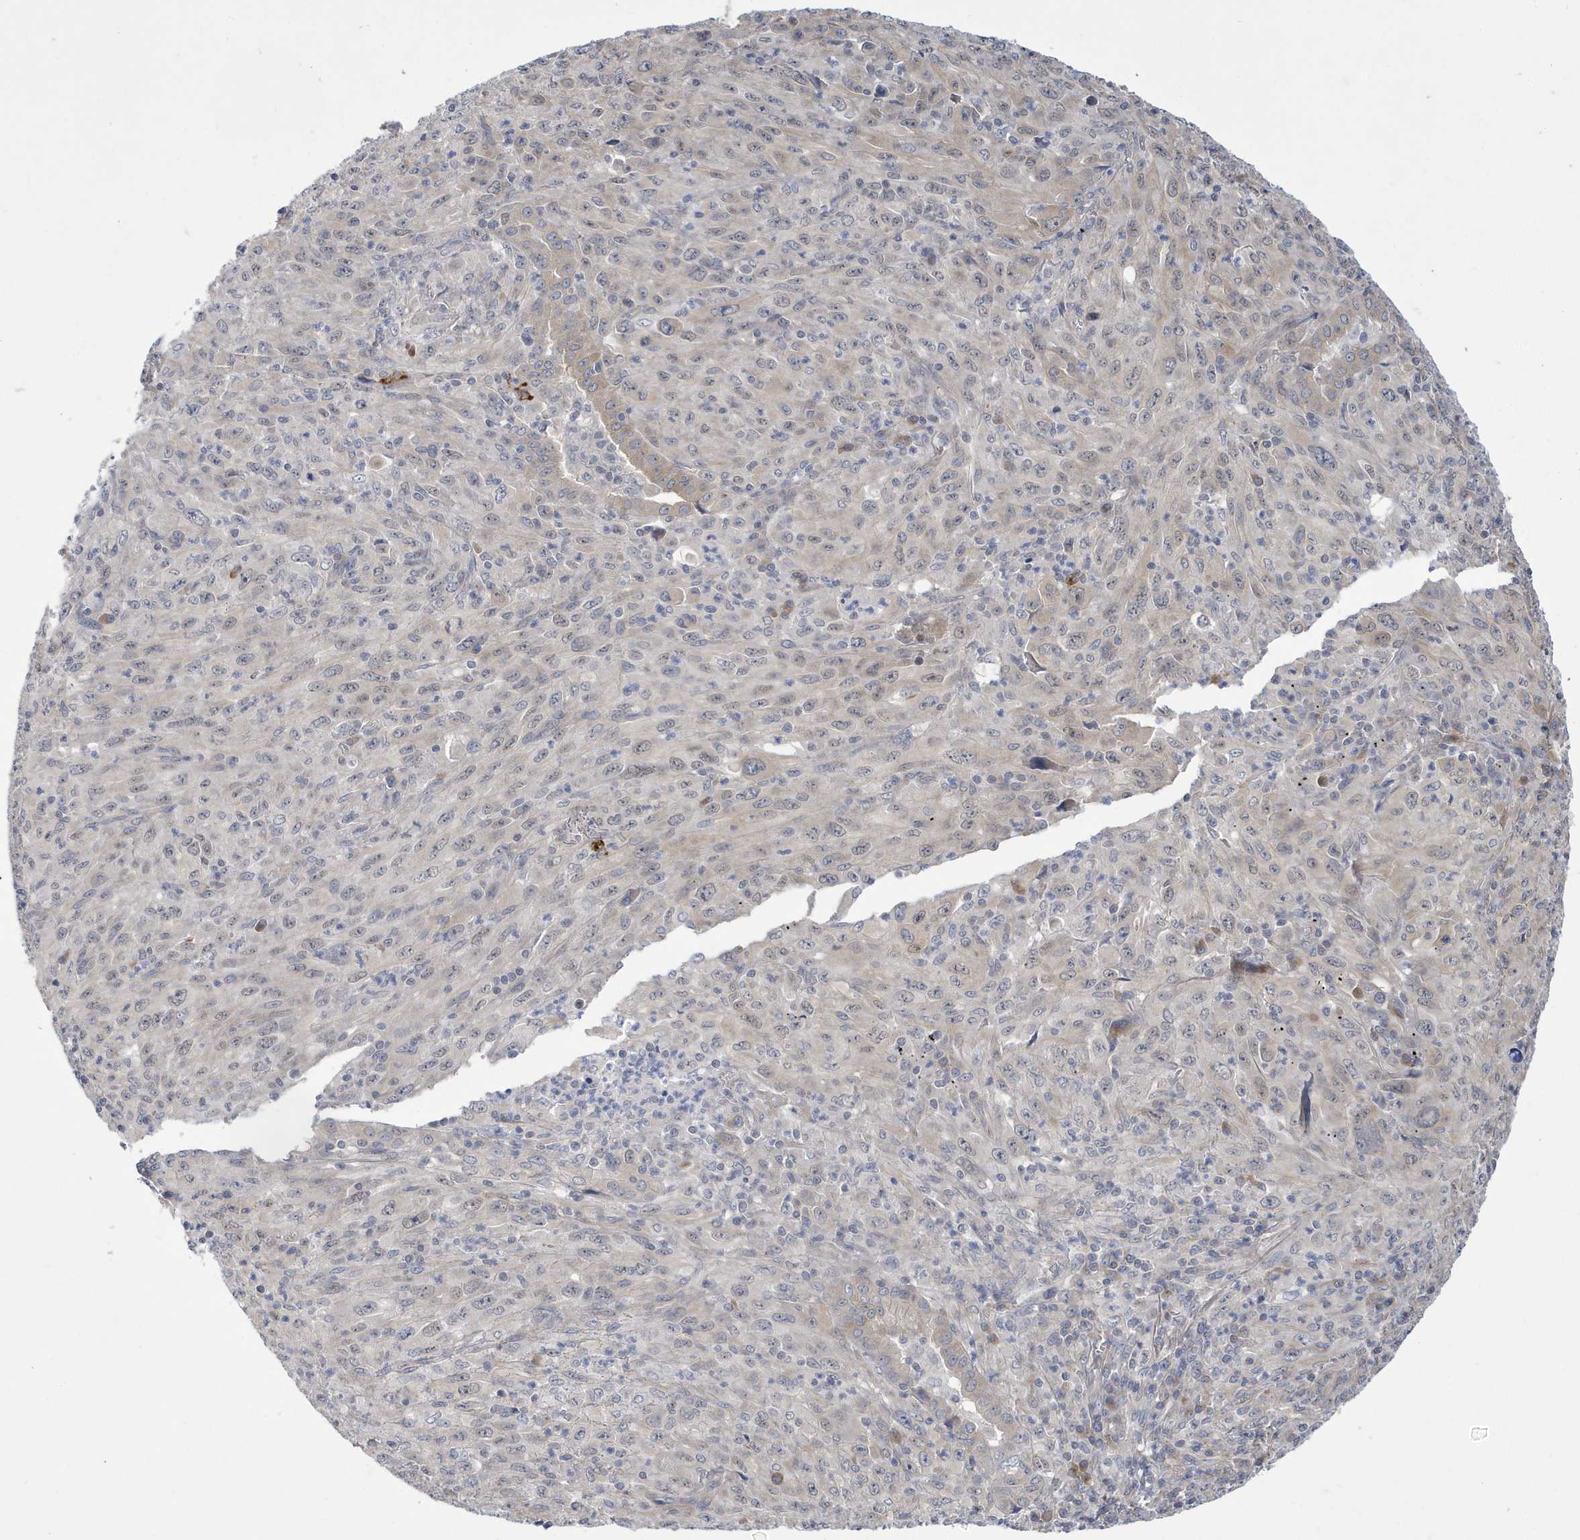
{"staining": {"intensity": "weak", "quantity": "25%-75%", "location": "nuclear"}, "tissue": "melanoma", "cell_type": "Tumor cells", "image_type": "cancer", "snomed": [{"axis": "morphology", "description": "Malignant melanoma, Metastatic site"}, {"axis": "topography", "description": "Skin"}], "caption": "A photomicrograph showing weak nuclear staining in about 25%-75% of tumor cells in melanoma, as visualized by brown immunohistochemical staining.", "gene": "ZNF654", "patient": {"sex": "female", "age": 56}}